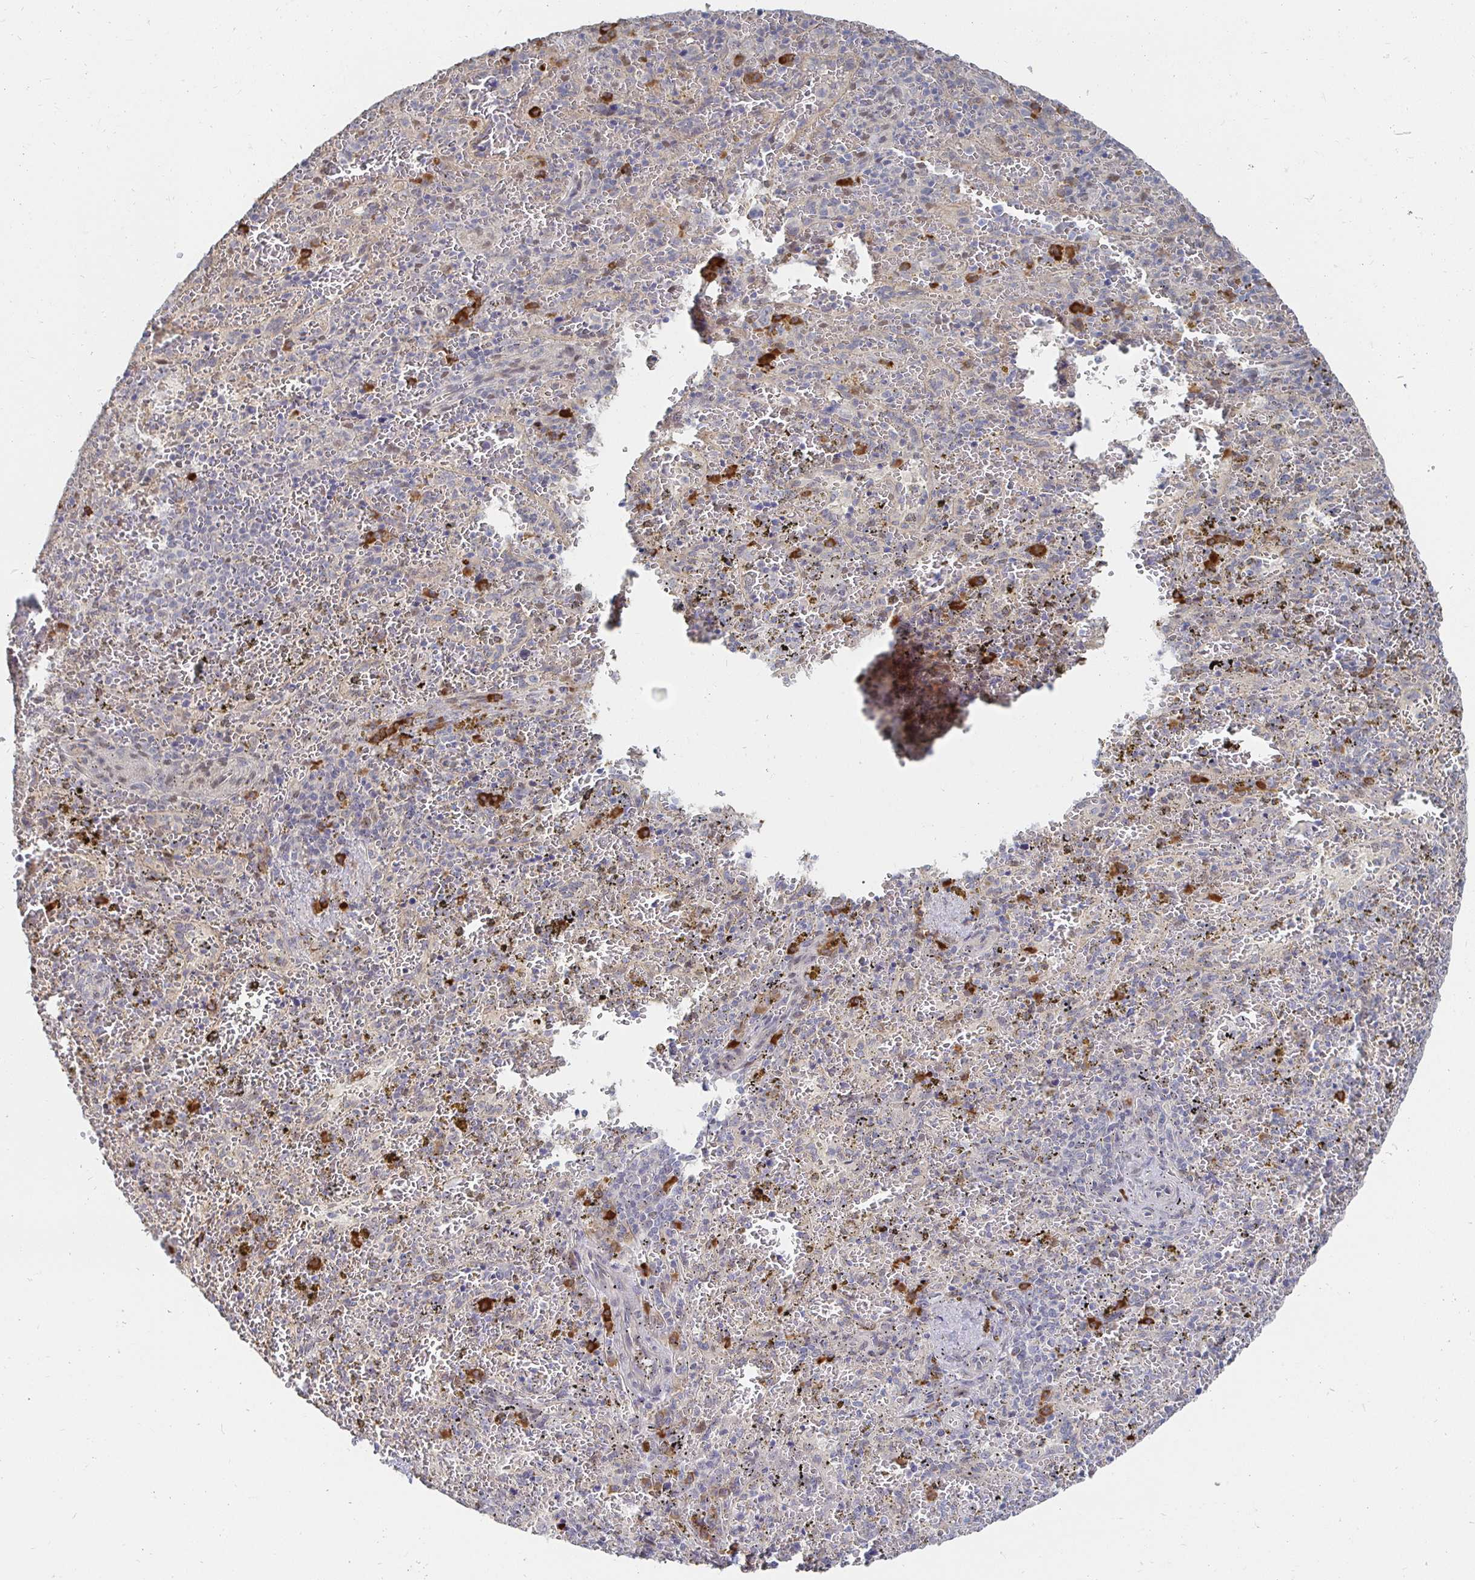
{"staining": {"intensity": "negative", "quantity": "none", "location": "none"}, "tissue": "spleen", "cell_type": "Cells in red pulp", "image_type": "normal", "snomed": [{"axis": "morphology", "description": "Normal tissue, NOS"}, {"axis": "topography", "description": "Spleen"}], "caption": "Cells in red pulp are negative for protein expression in benign human spleen. (DAB (3,3'-diaminobenzidine) immunohistochemistry visualized using brightfield microscopy, high magnification).", "gene": "MEIS1", "patient": {"sex": "female", "age": 50}}